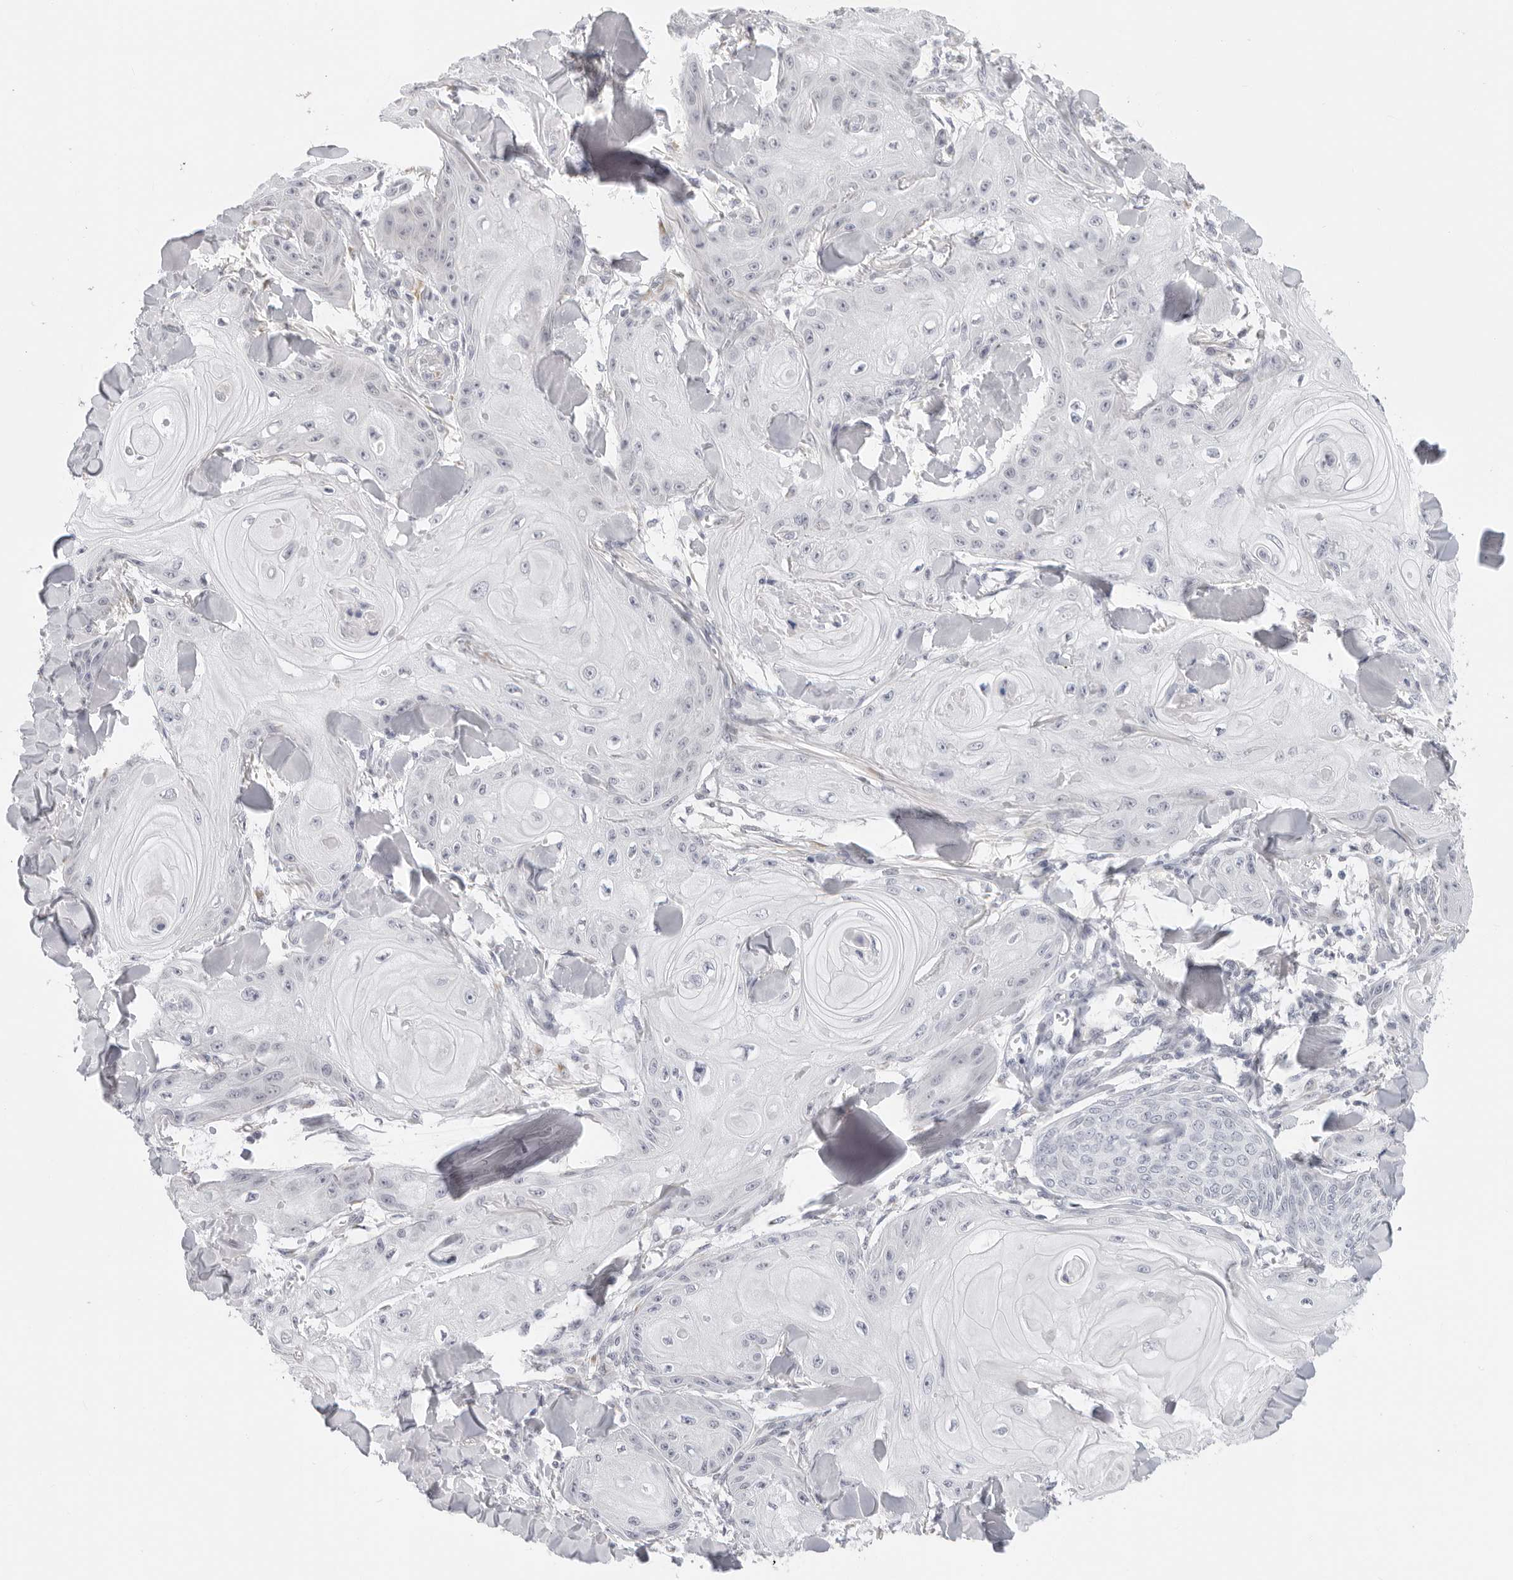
{"staining": {"intensity": "negative", "quantity": "none", "location": "none"}, "tissue": "skin cancer", "cell_type": "Tumor cells", "image_type": "cancer", "snomed": [{"axis": "morphology", "description": "Squamous cell carcinoma, NOS"}, {"axis": "topography", "description": "Skin"}], "caption": "Tumor cells are negative for protein expression in human skin cancer. The staining is performed using DAB (3,3'-diaminobenzidine) brown chromogen with nuclei counter-stained in using hematoxylin.", "gene": "EDN2", "patient": {"sex": "male", "age": 74}}